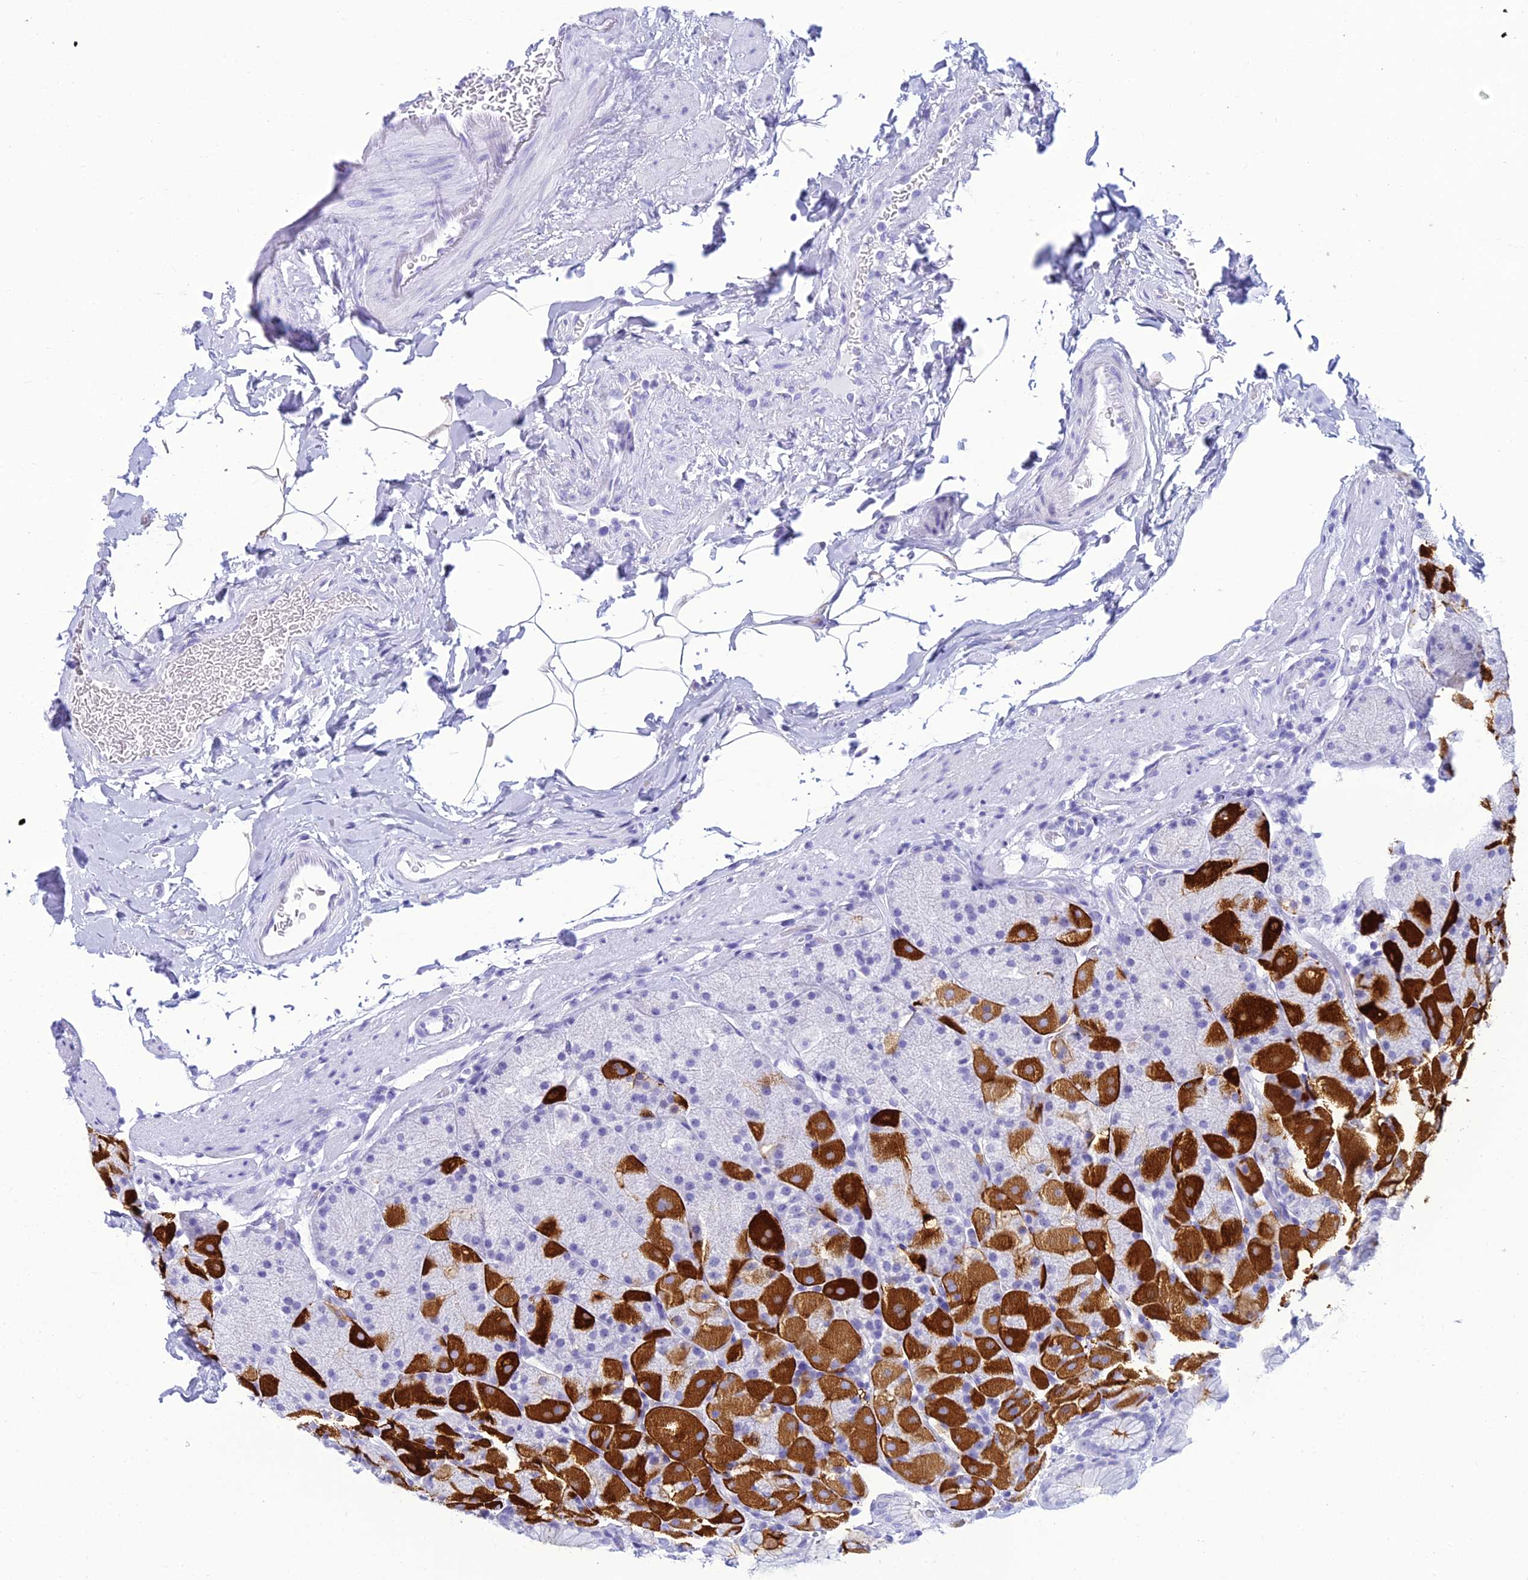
{"staining": {"intensity": "strong", "quantity": "25%-75%", "location": "cytoplasmic/membranous"}, "tissue": "stomach", "cell_type": "Glandular cells", "image_type": "normal", "snomed": [{"axis": "morphology", "description": "Normal tissue, NOS"}, {"axis": "topography", "description": "Stomach, upper"}, {"axis": "topography", "description": "Stomach, lower"}], "caption": "Benign stomach demonstrates strong cytoplasmic/membranous staining in approximately 25%-75% of glandular cells, visualized by immunohistochemistry. (DAB (3,3'-diaminobenzidine) IHC, brown staining for protein, blue staining for nuclei).", "gene": "ZNF442", "patient": {"sex": "male", "age": 67}}